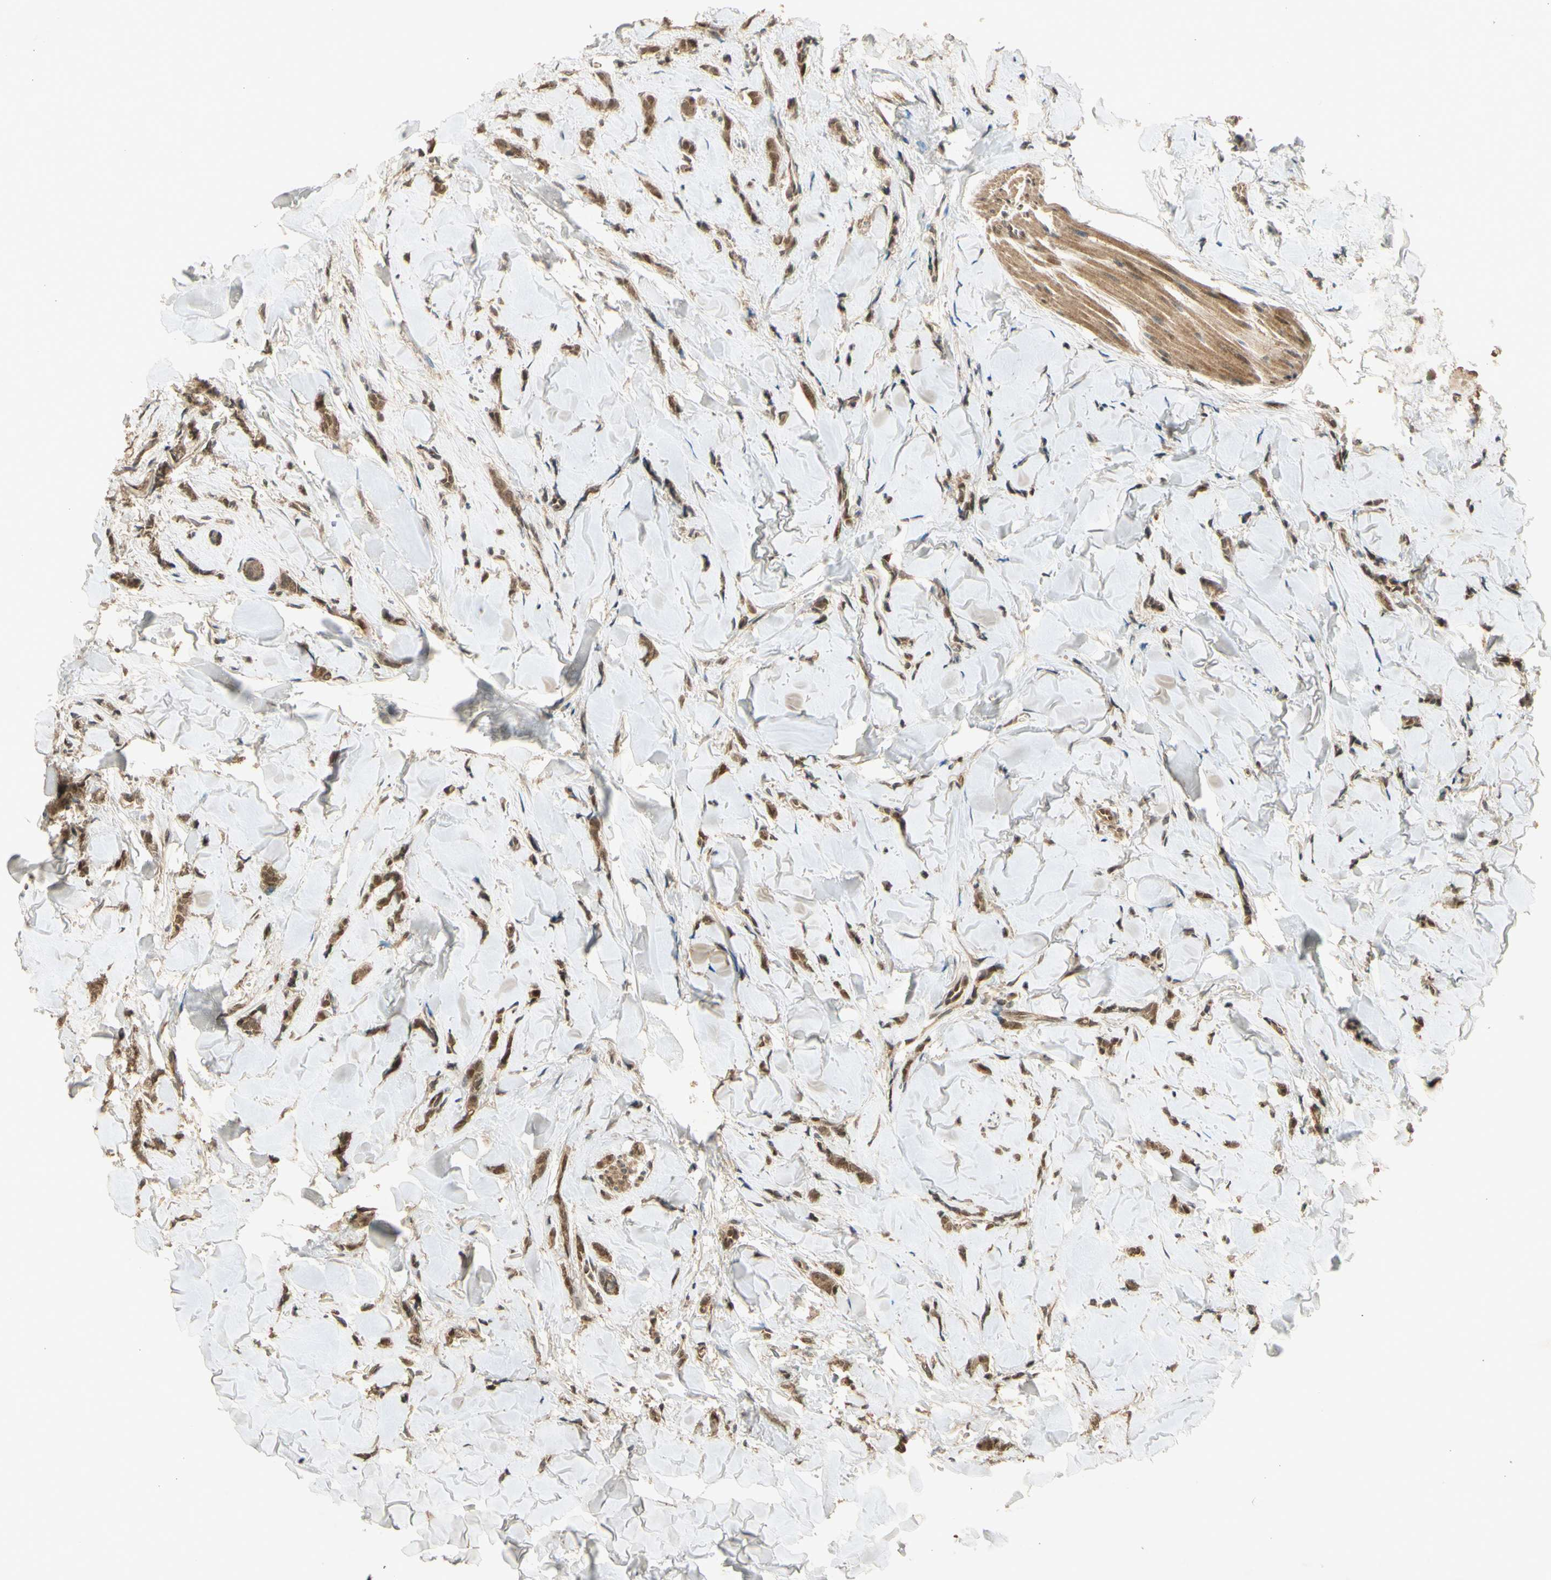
{"staining": {"intensity": "moderate", "quantity": ">75%", "location": "cytoplasmic/membranous,nuclear"}, "tissue": "breast cancer", "cell_type": "Tumor cells", "image_type": "cancer", "snomed": [{"axis": "morphology", "description": "Lobular carcinoma"}, {"axis": "topography", "description": "Skin"}, {"axis": "topography", "description": "Breast"}], "caption": "Protein expression analysis of breast cancer (lobular carcinoma) displays moderate cytoplasmic/membranous and nuclear expression in approximately >75% of tumor cells.", "gene": "GMEB2", "patient": {"sex": "female", "age": 46}}